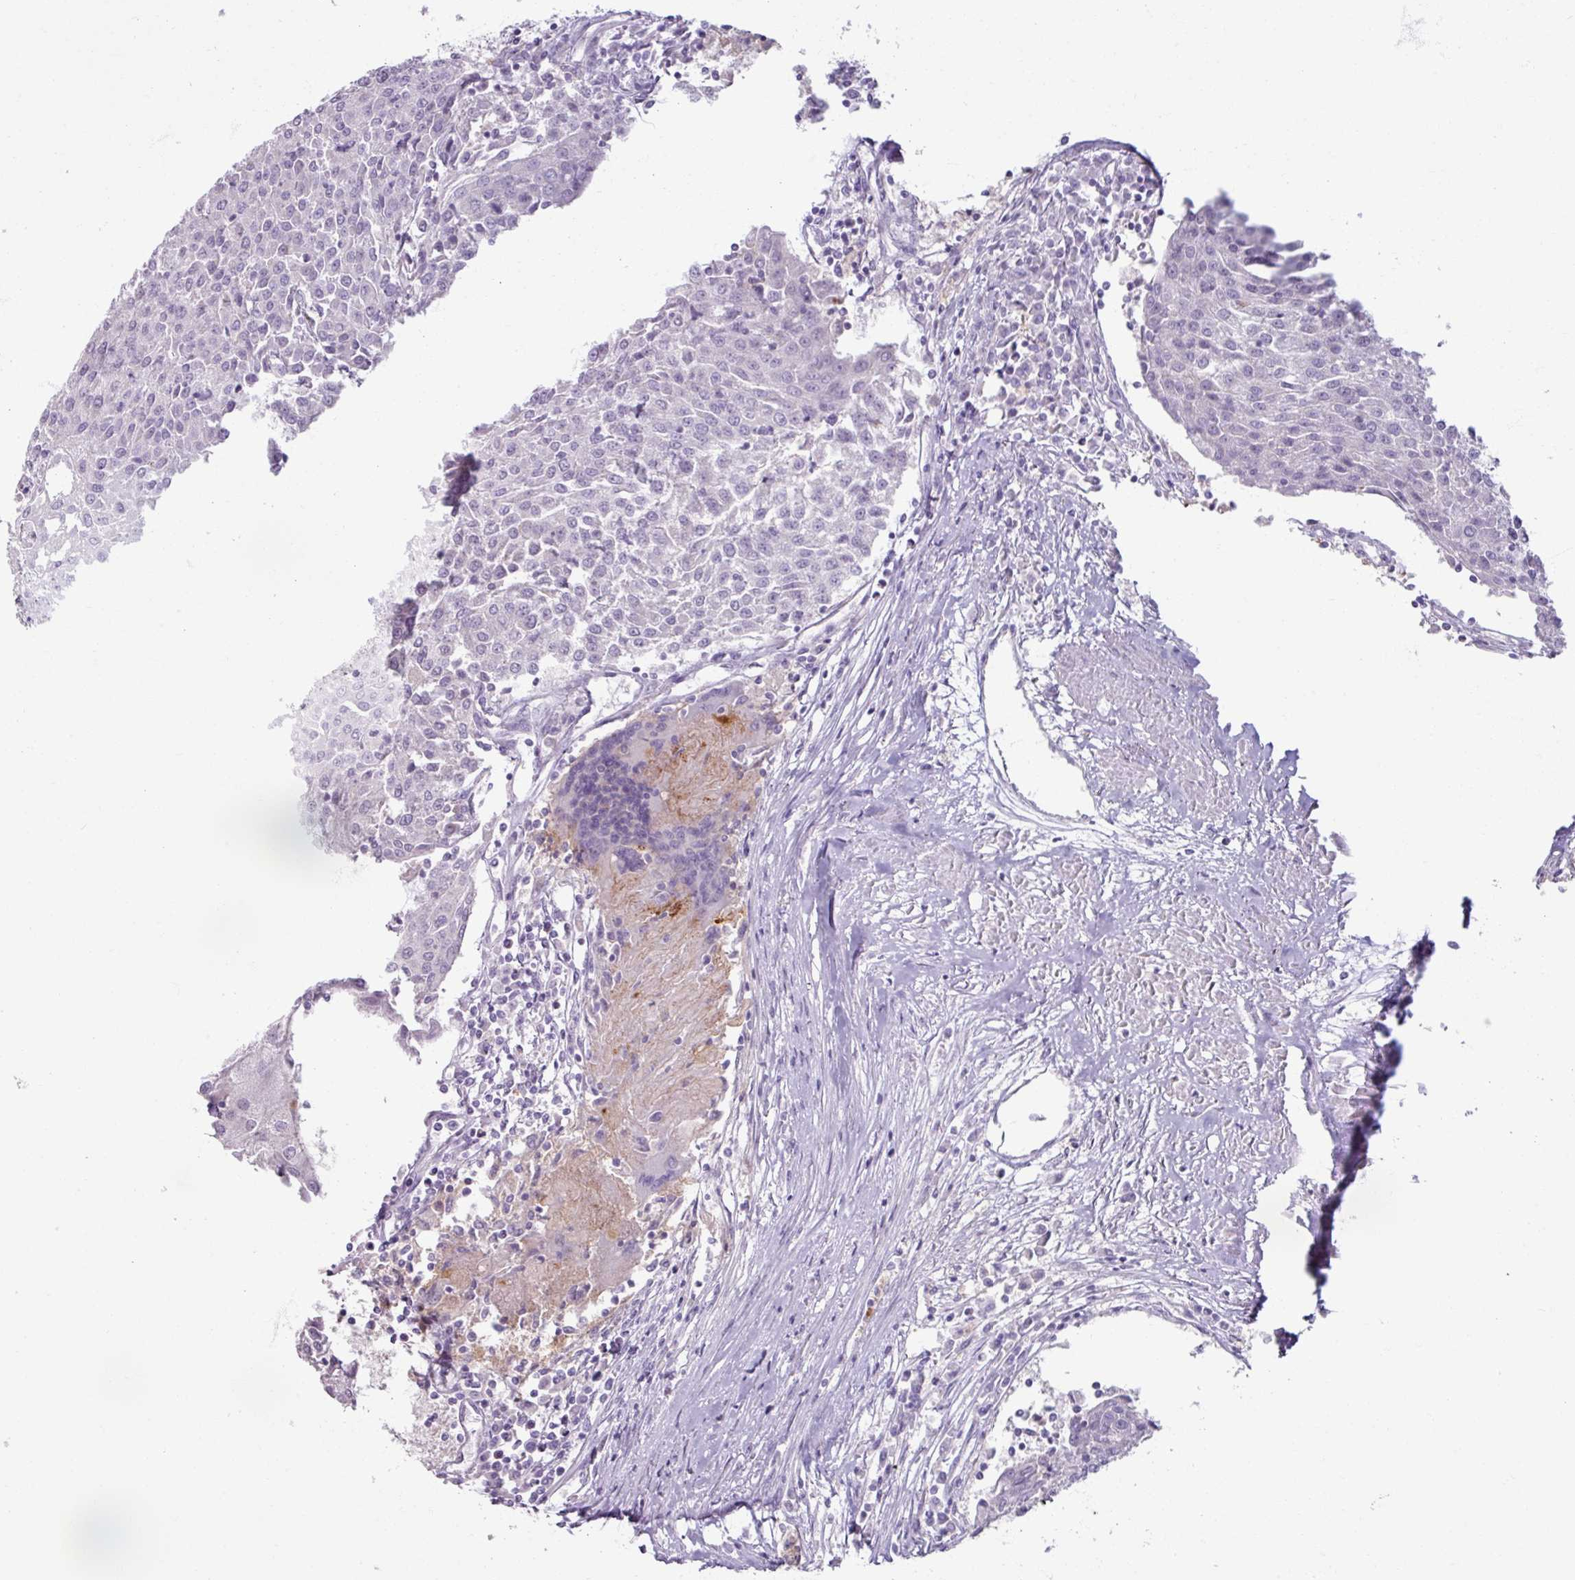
{"staining": {"intensity": "negative", "quantity": "none", "location": "none"}, "tissue": "urothelial cancer", "cell_type": "Tumor cells", "image_type": "cancer", "snomed": [{"axis": "morphology", "description": "Urothelial carcinoma, High grade"}, {"axis": "topography", "description": "Urinary bladder"}], "caption": "Histopathology image shows no protein staining in tumor cells of urothelial carcinoma (high-grade) tissue. Nuclei are stained in blue.", "gene": "SLC27A5", "patient": {"sex": "female", "age": 85}}